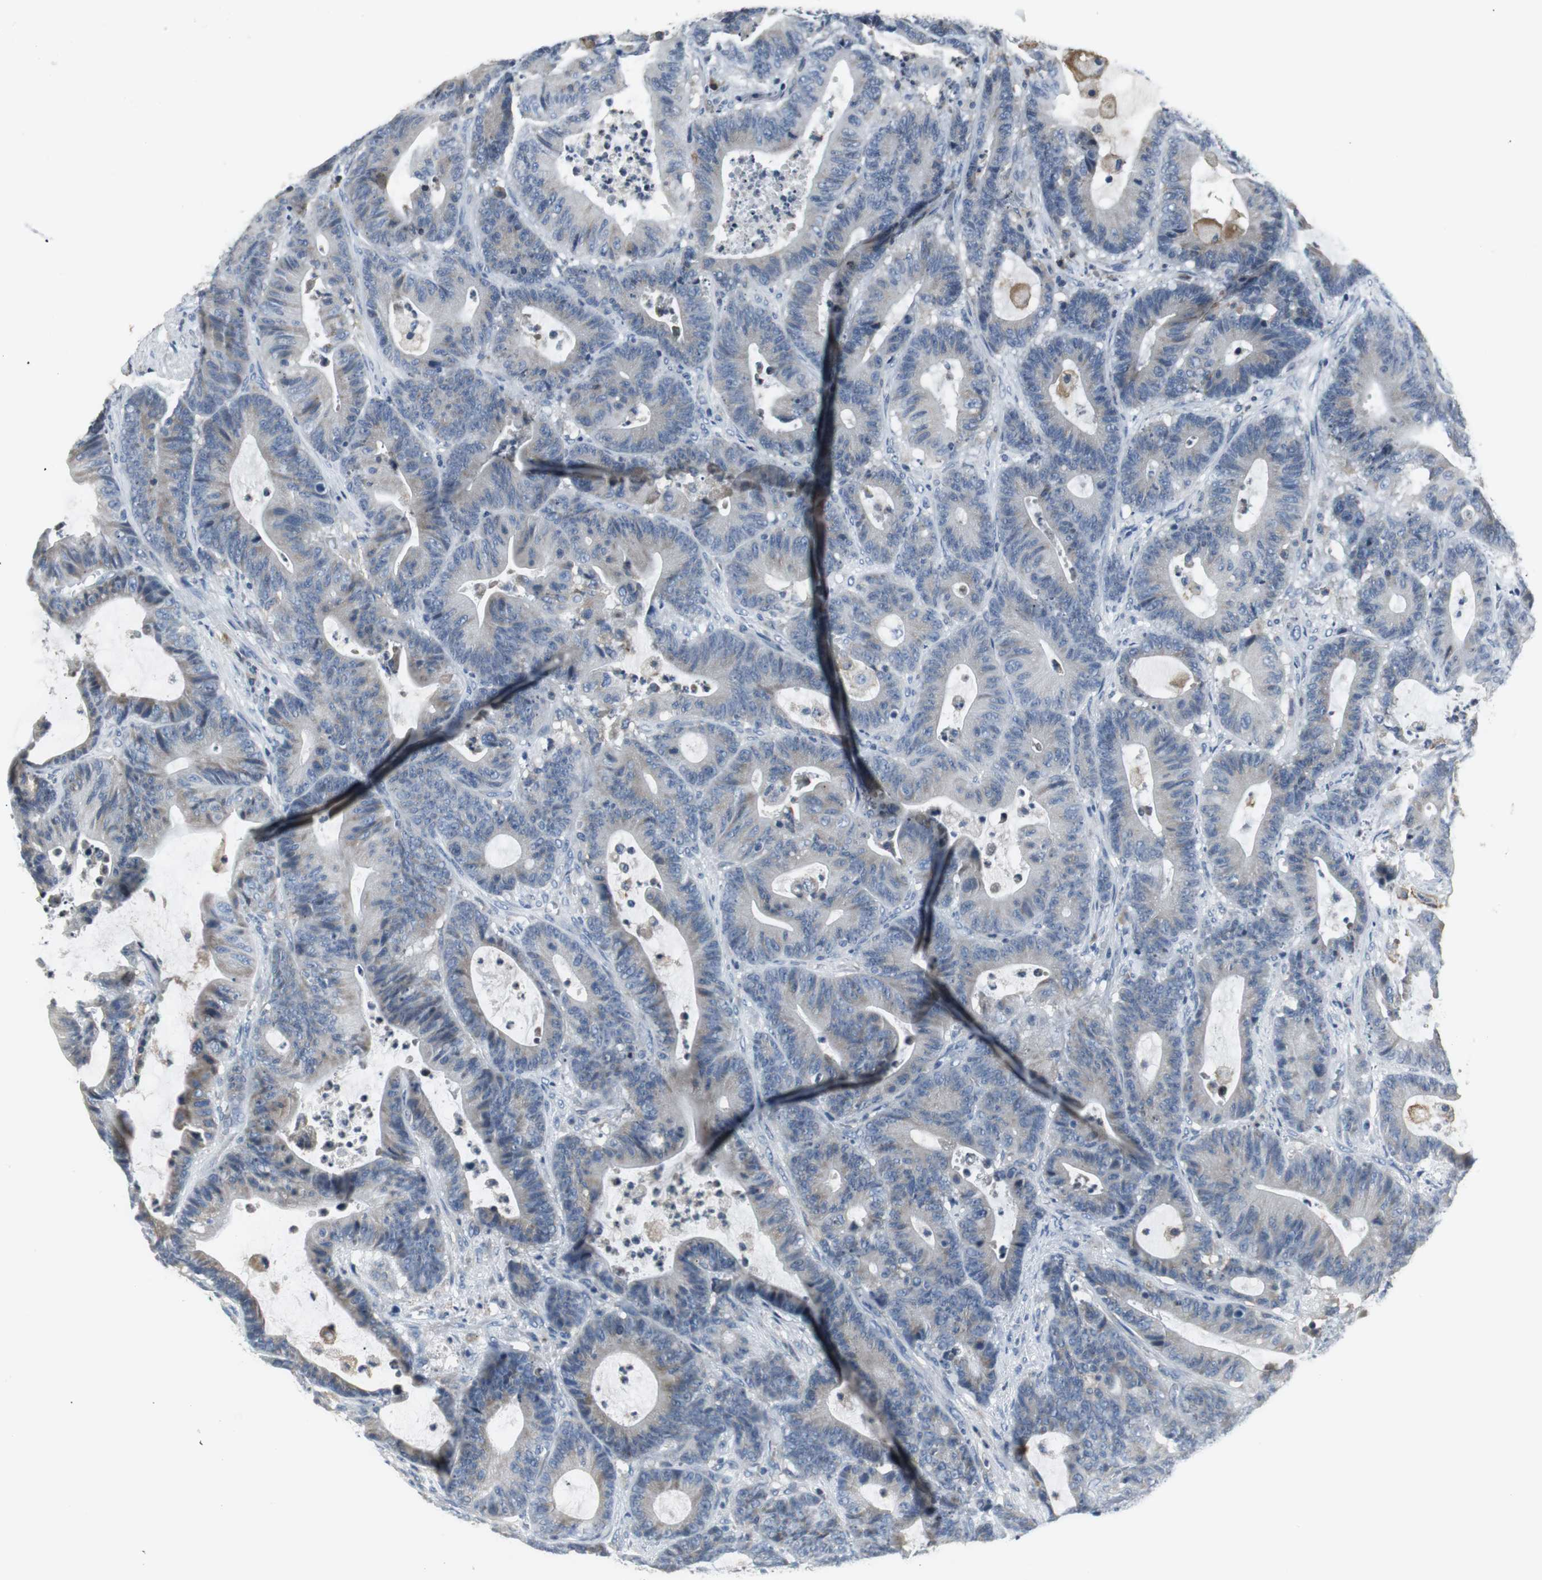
{"staining": {"intensity": "weak", "quantity": "25%-75%", "location": "cytoplasmic/membranous"}, "tissue": "colorectal cancer", "cell_type": "Tumor cells", "image_type": "cancer", "snomed": [{"axis": "morphology", "description": "Adenocarcinoma, NOS"}, {"axis": "topography", "description": "Colon"}], "caption": "The immunohistochemical stain highlights weak cytoplasmic/membranous expression in tumor cells of colorectal cancer (adenocarcinoma) tissue.", "gene": "SLC2A5", "patient": {"sex": "female", "age": 84}}